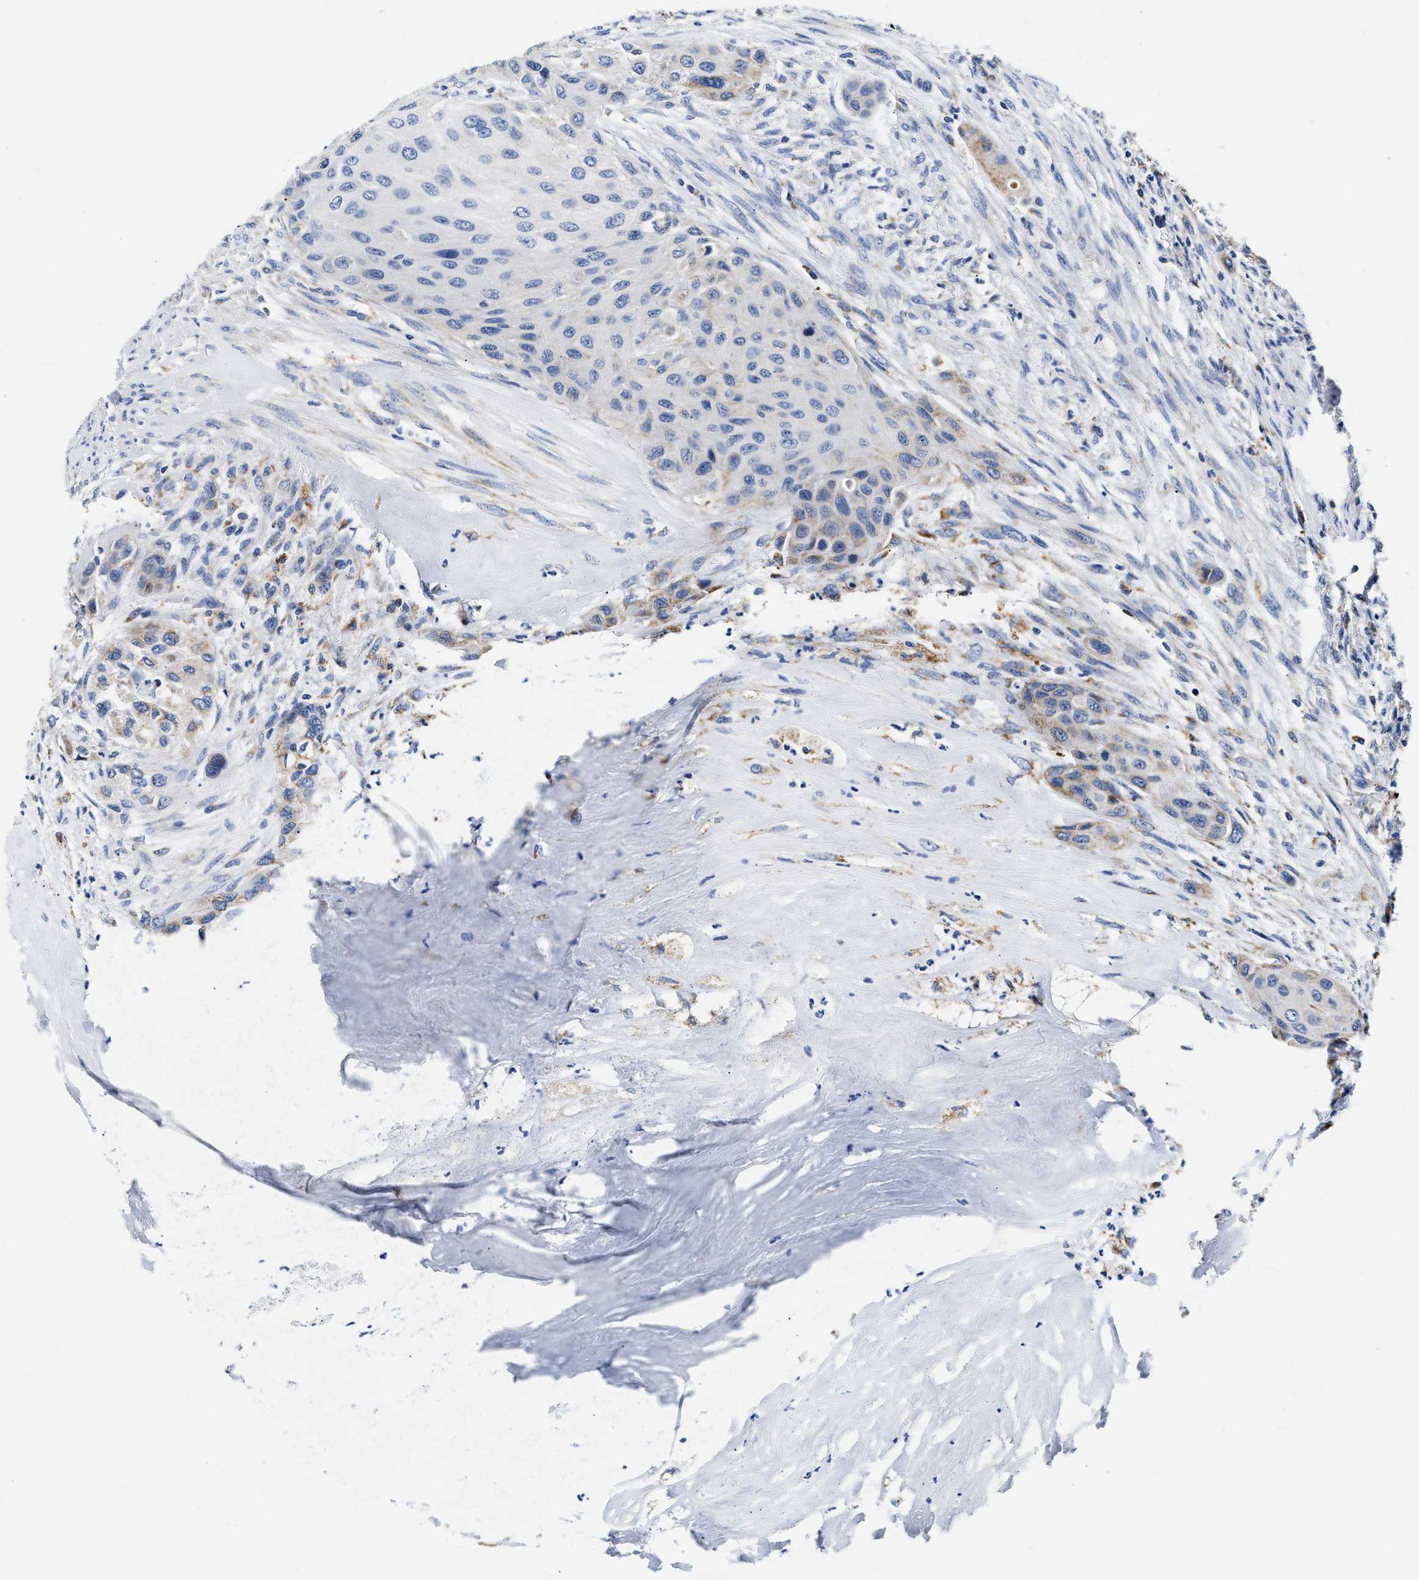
{"staining": {"intensity": "weak", "quantity": "<25%", "location": "cytoplasmic/membranous"}, "tissue": "urothelial cancer", "cell_type": "Tumor cells", "image_type": "cancer", "snomed": [{"axis": "morphology", "description": "Urothelial carcinoma, High grade"}, {"axis": "topography", "description": "Urinary bladder"}], "caption": "Tumor cells are negative for protein expression in human urothelial carcinoma (high-grade).", "gene": "ACADVL", "patient": {"sex": "female", "age": 56}}